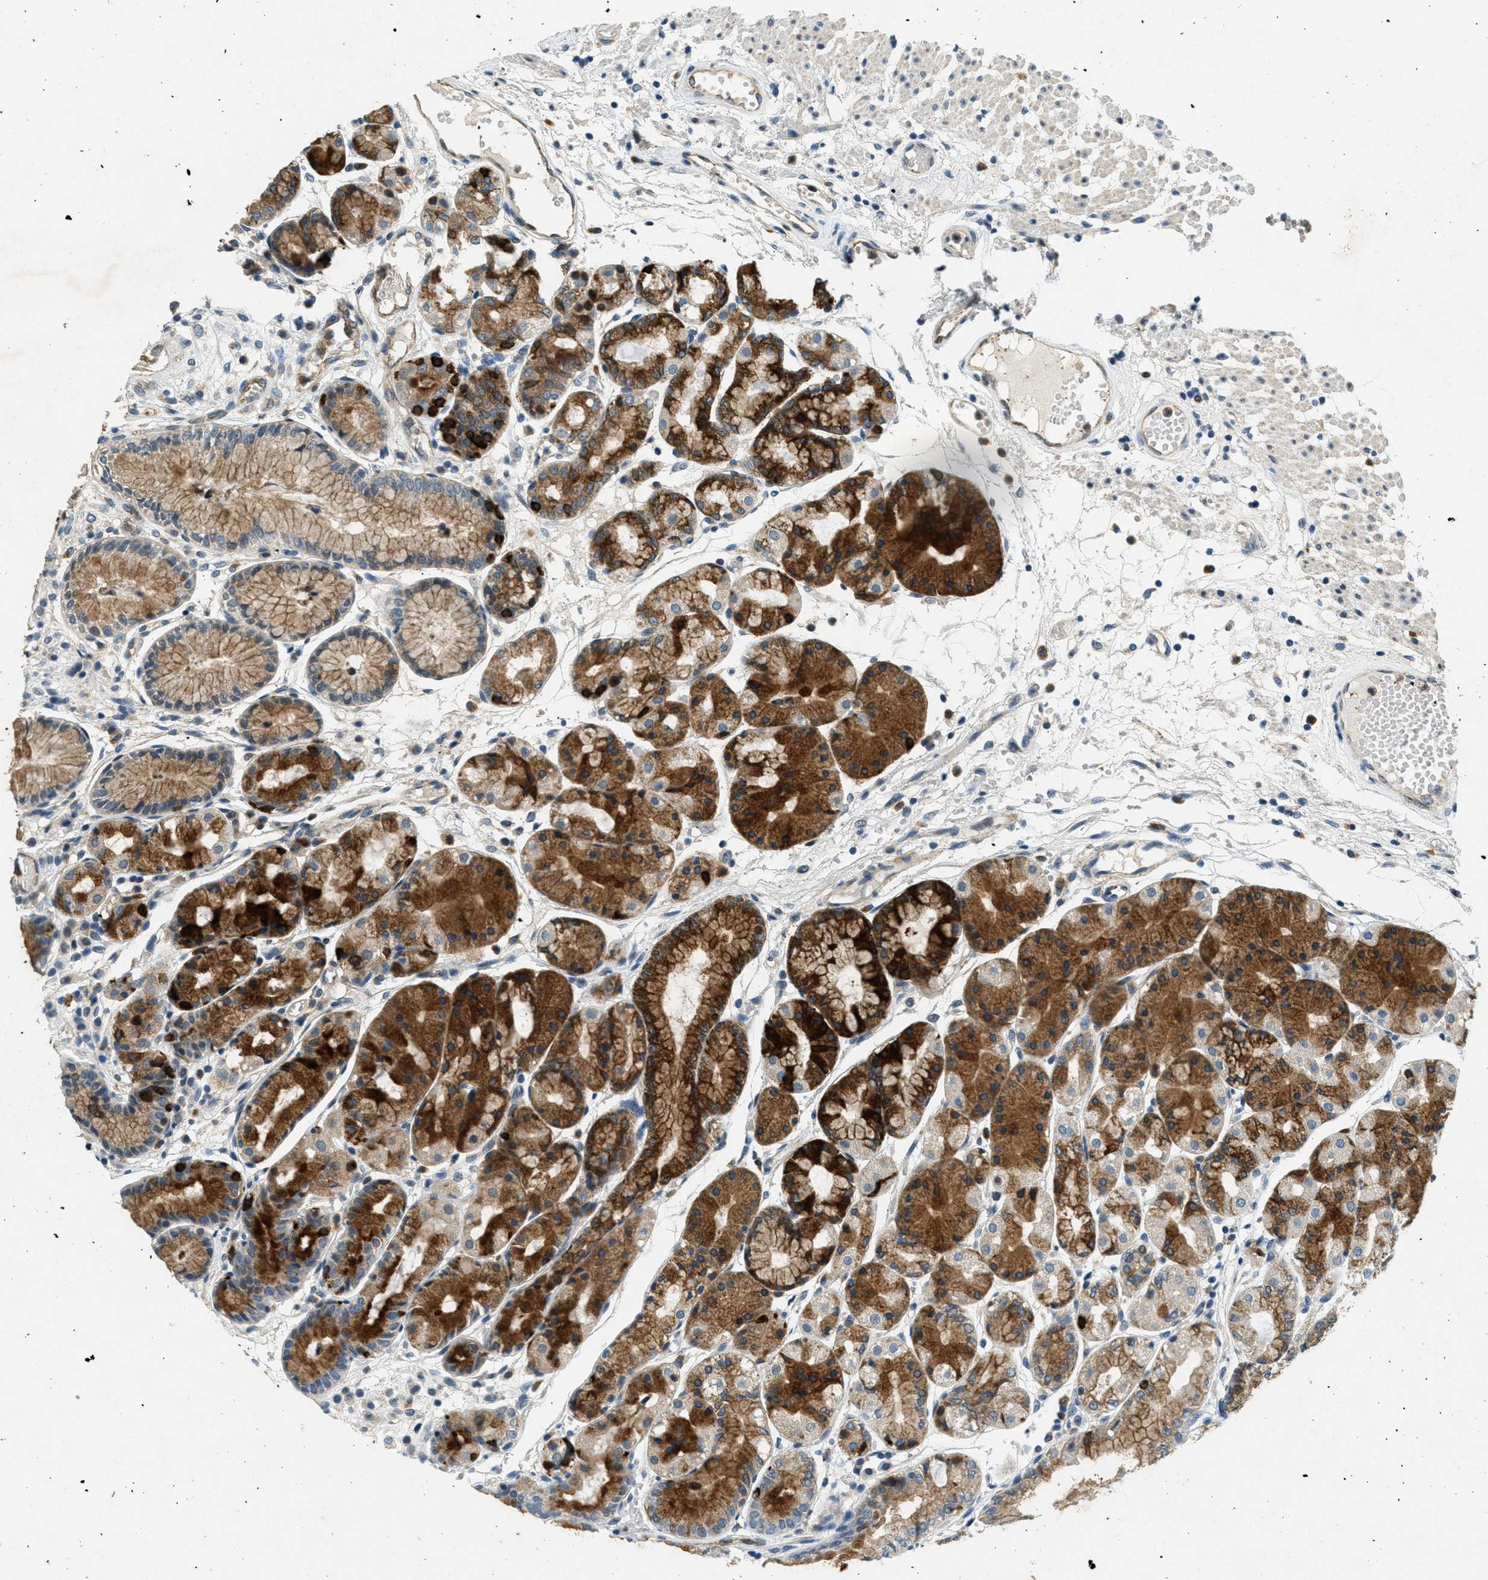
{"staining": {"intensity": "strong", "quantity": "25%-75%", "location": "cytoplasmic/membranous"}, "tissue": "stomach", "cell_type": "Glandular cells", "image_type": "normal", "snomed": [{"axis": "morphology", "description": "Normal tissue, NOS"}, {"axis": "topography", "description": "Stomach, upper"}], "caption": "Immunohistochemistry (IHC) staining of benign stomach, which displays high levels of strong cytoplasmic/membranous positivity in approximately 25%-75% of glandular cells indicating strong cytoplasmic/membranous protein staining. The staining was performed using DAB (brown) for protein detection and nuclei were counterstained in hematoxylin (blue).", "gene": "RAB3D", "patient": {"sex": "male", "age": 72}}